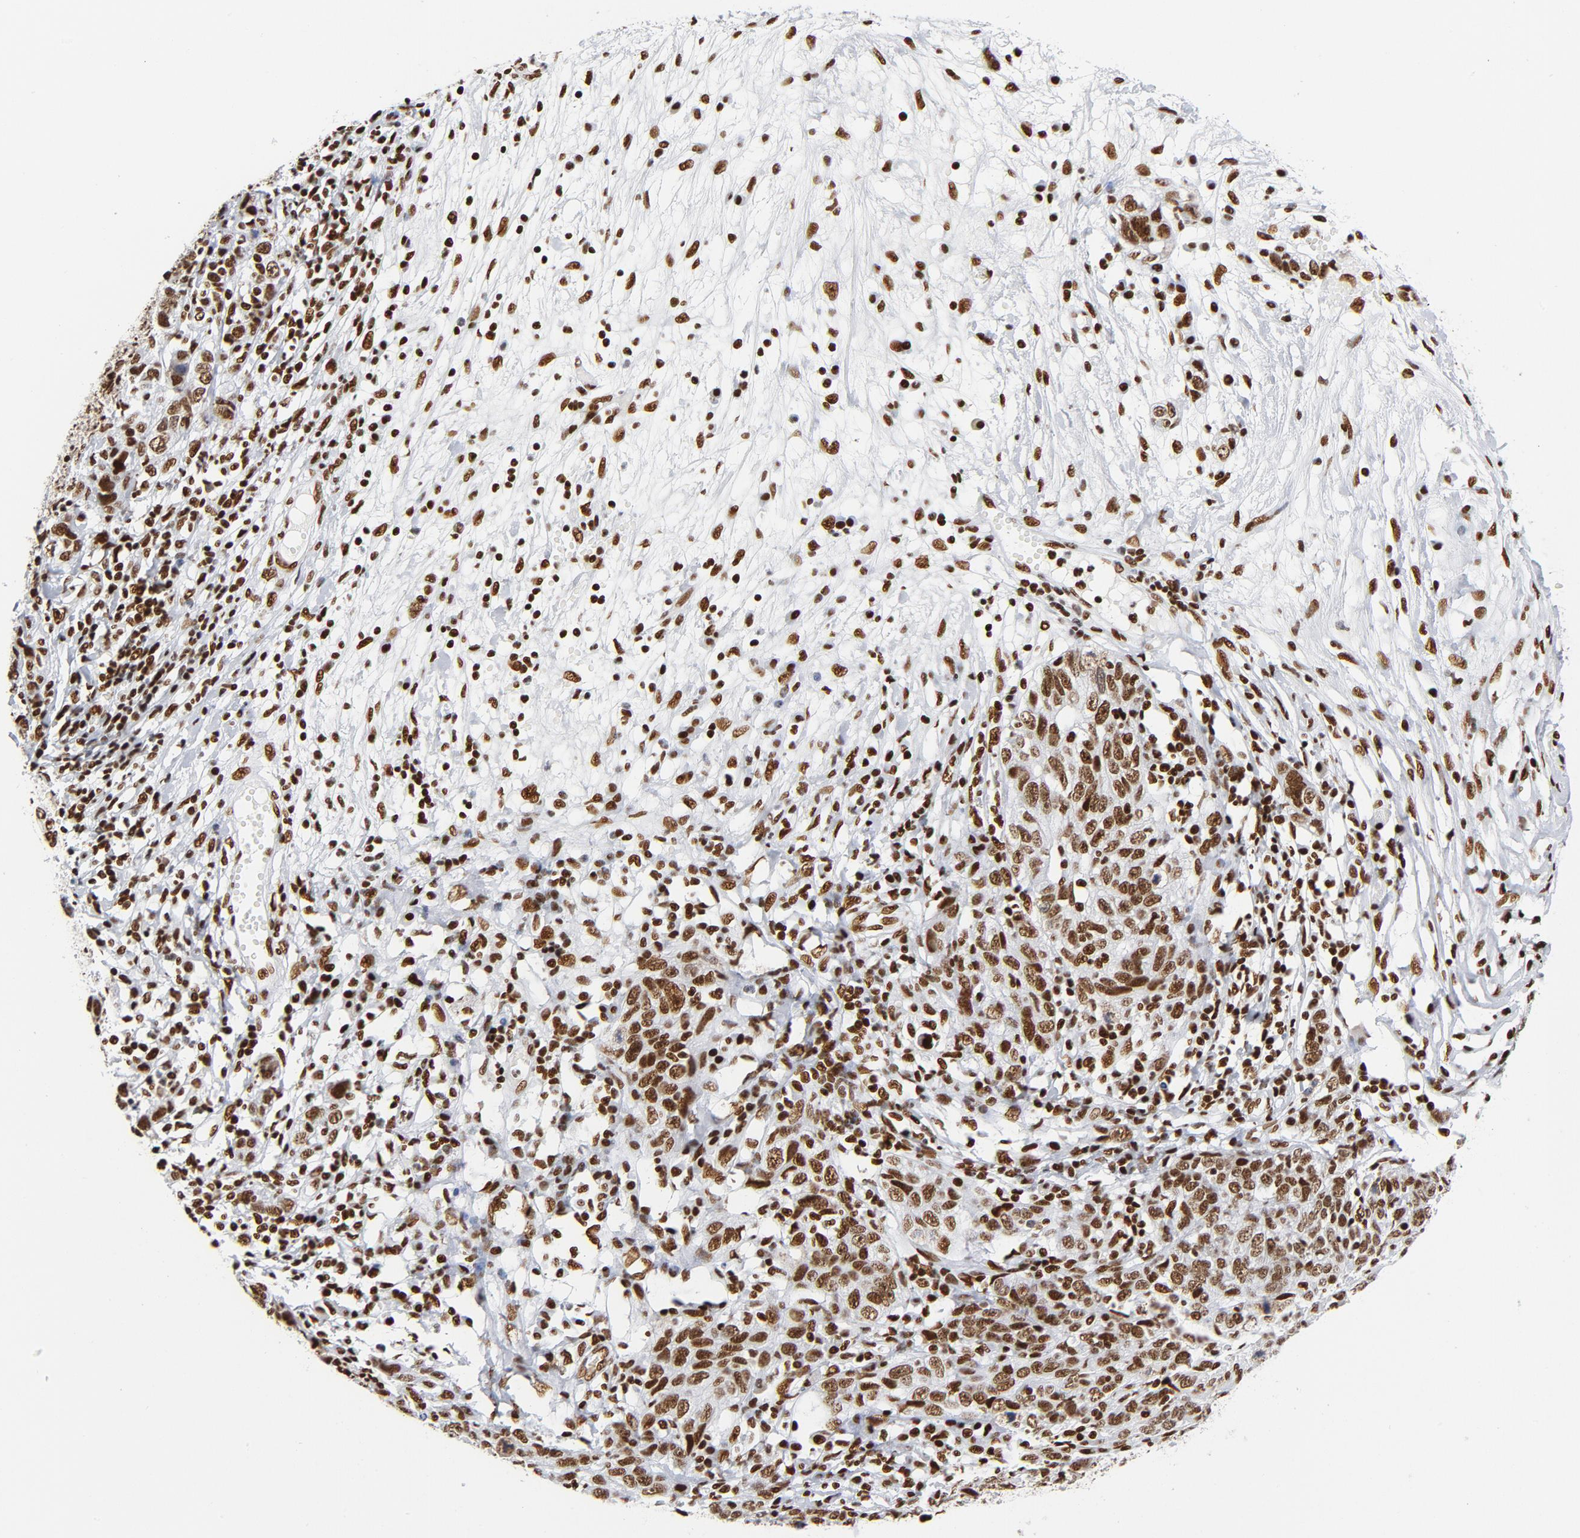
{"staining": {"intensity": "strong", "quantity": ">75%", "location": "nuclear"}, "tissue": "ovarian cancer", "cell_type": "Tumor cells", "image_type": "cancer", "snomed": [{"axis": "morphology", "description": "Cystadenocarcinoma, serous, NOS"}, {"axis": "topography", "description": "Ovary"}], "caption": "Protein staining of serous cystadenocarcinoma (ovarian) tissue shows strong nuclear staining in approximately >75% of tumor cells.", "gene": "XRCC5", "patient": {"sex": "female", "age": 71}}